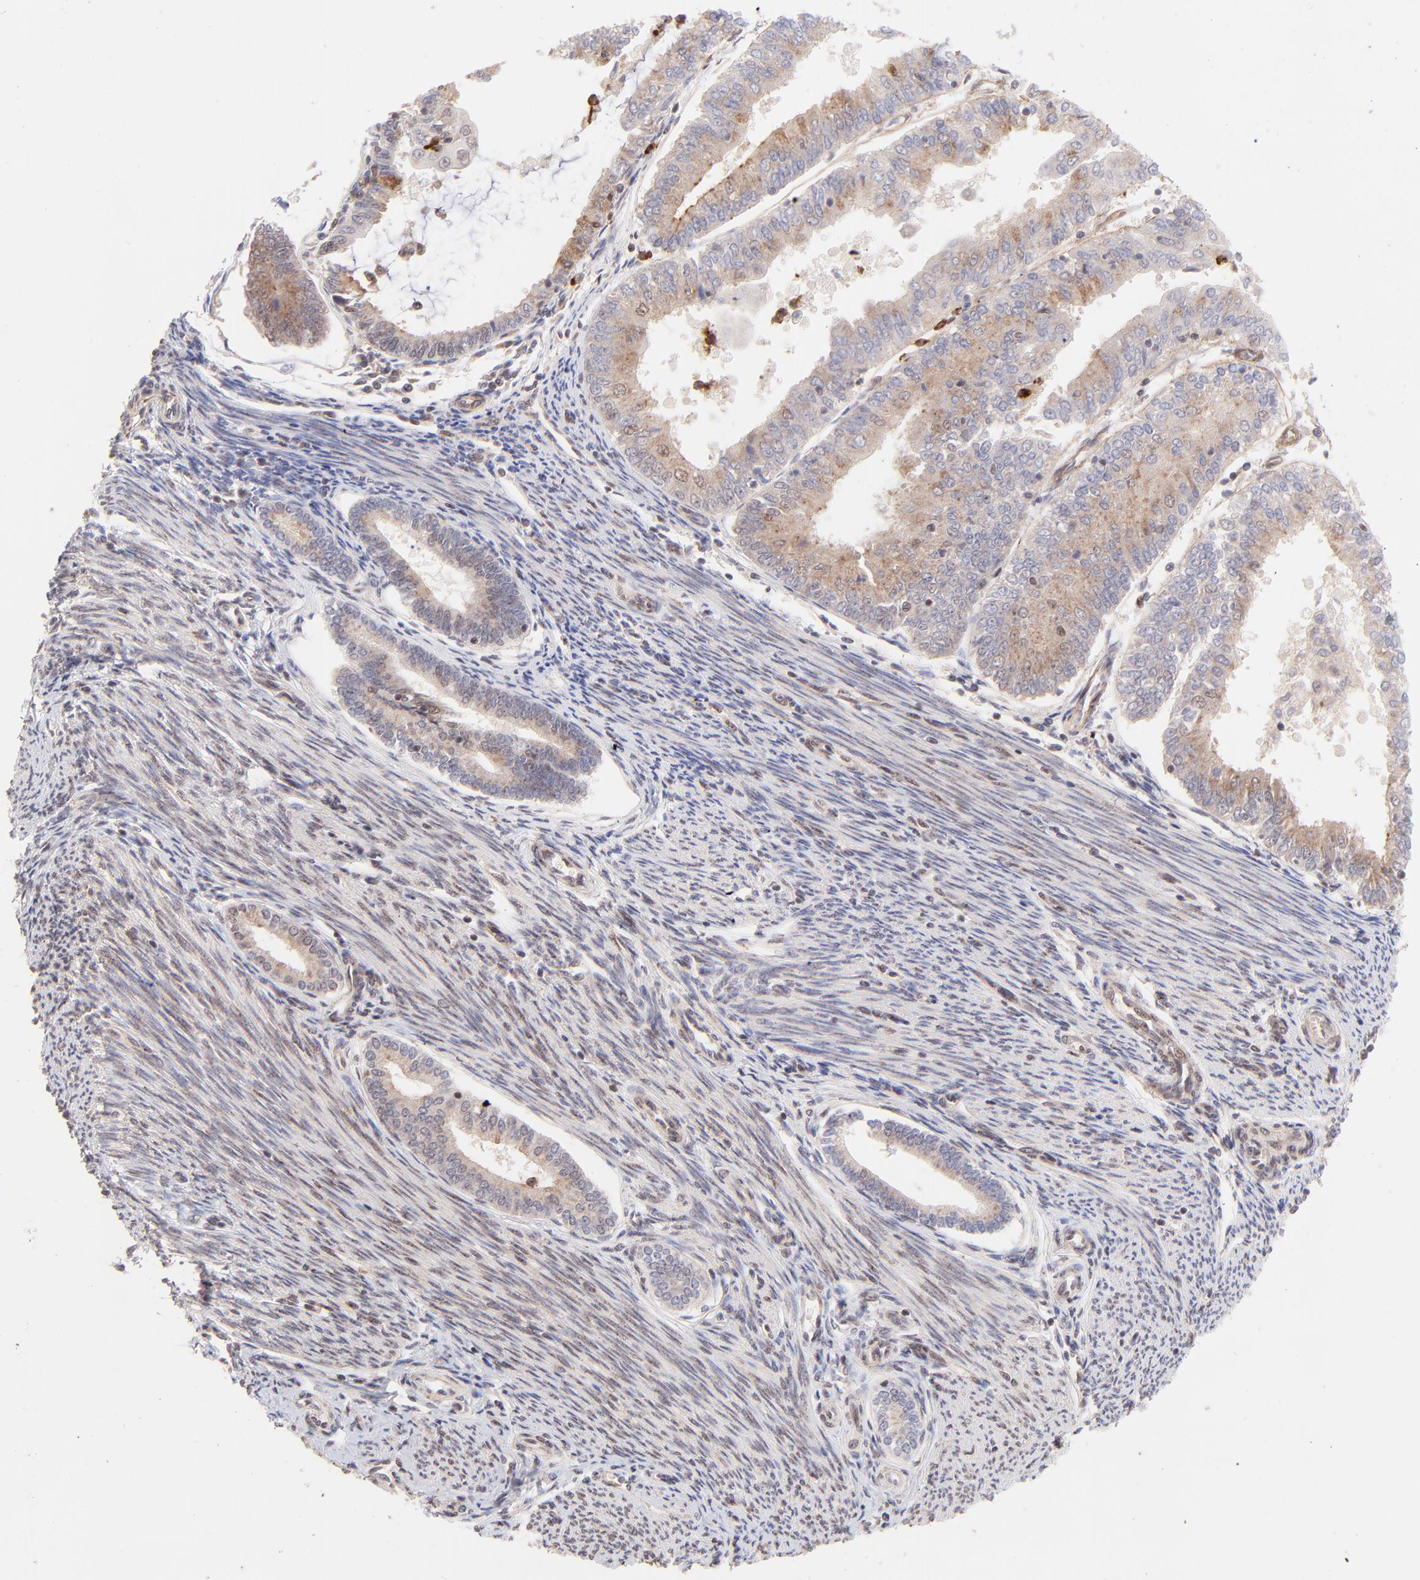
{"staining": {"intensity": "weak", "quantity": ">75%", "location": "cytoplasmic/membranous"}, "tissue": "endometrial cancer", "cell_type": "Tumor cells", "image_type": "cancer", "snomed": [{"axis": "morphology", "description": "Adenocarcinoma, NOS"}, {"axis": "topography", "description": "Endometrium"}], "caption": "About >75% of tumor cells in human adenocarcinoma (endometrial) exhibit weak cytoplasmic/membranous protein positivity as visualized by brown immunohistochemical staining.", "gene": "MED12", "patient": {"sex": "female", "age": 79}}